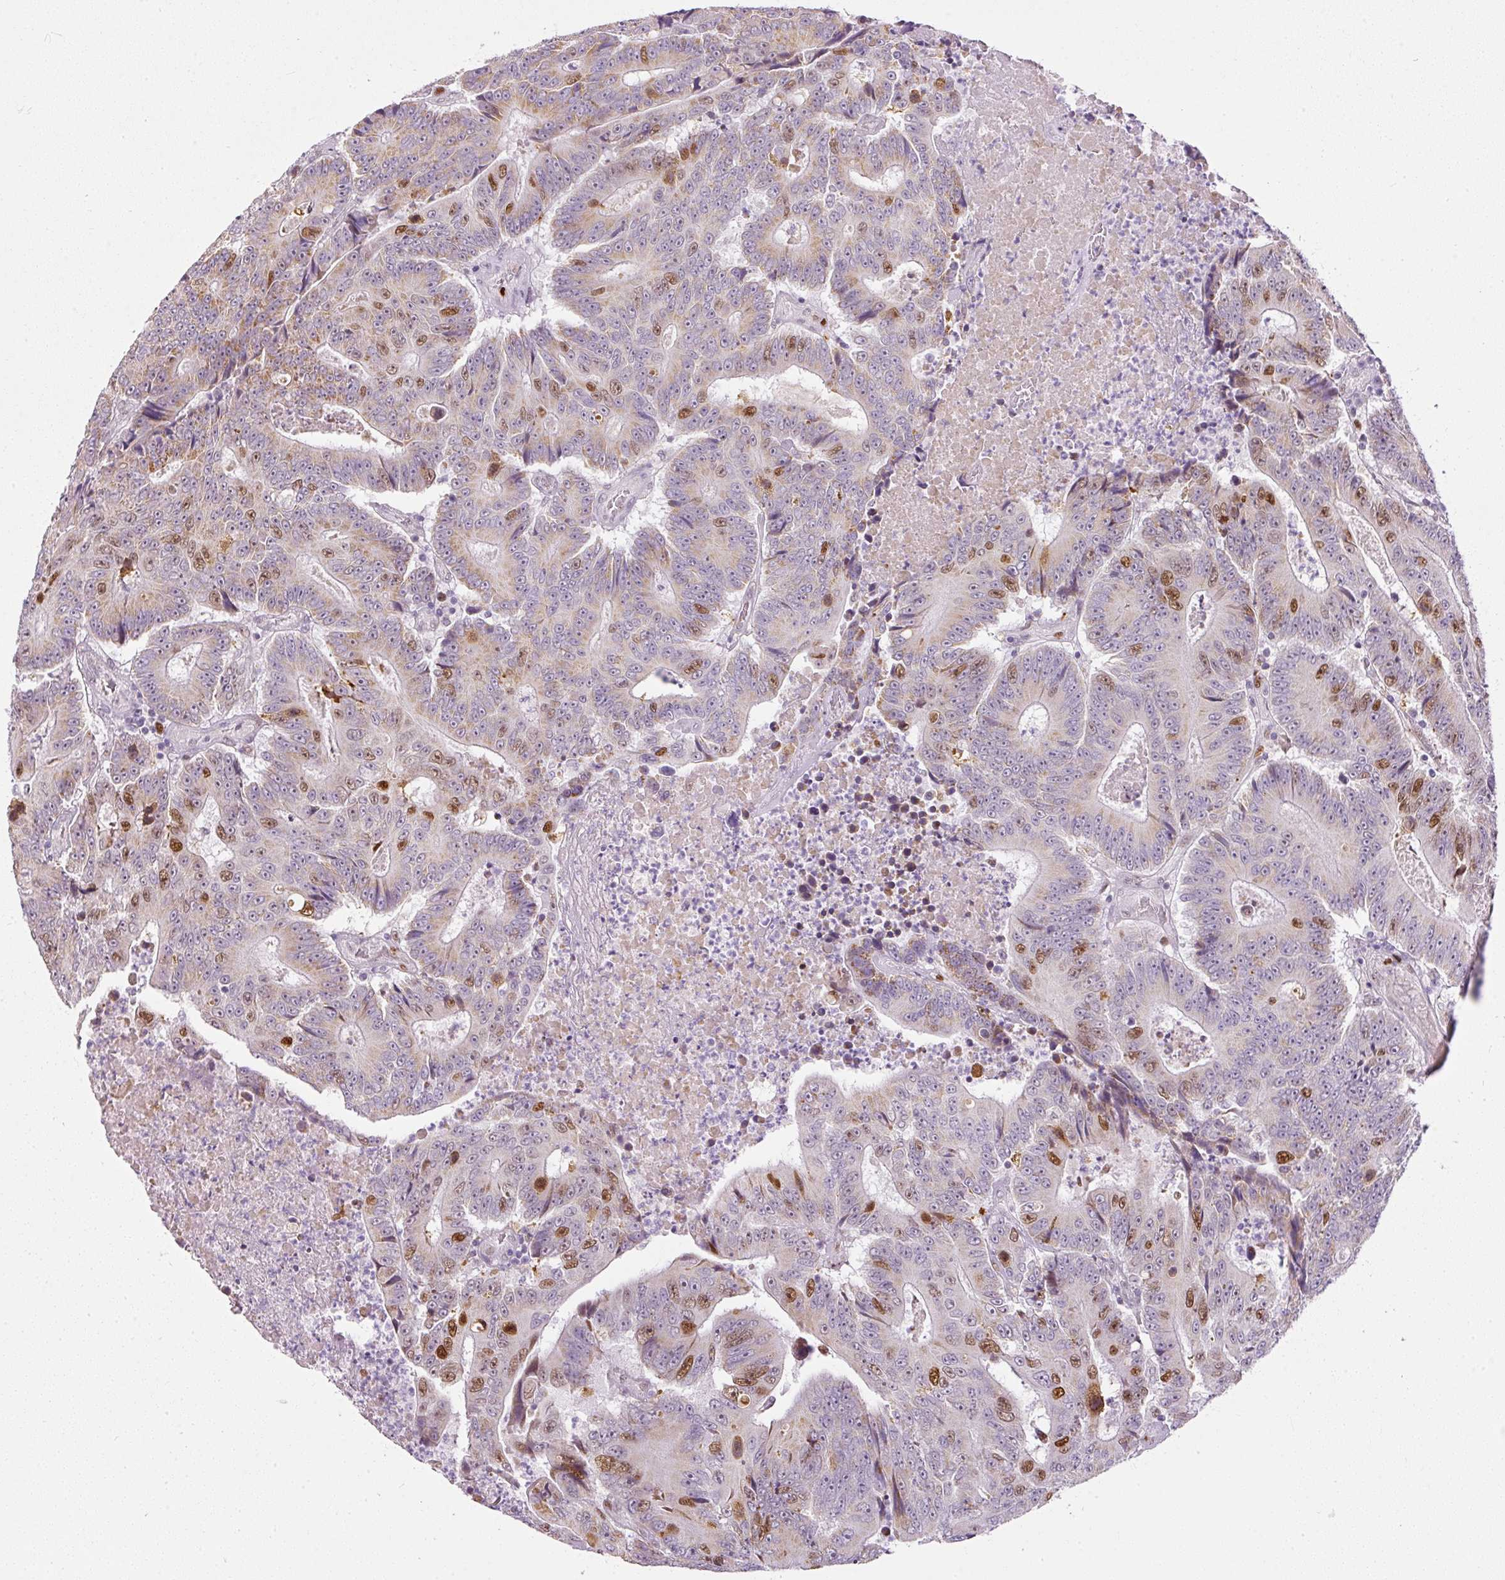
{"staining": {"intensity": "moderate", "quantity": "<25%", "location": "nuclear"}, "tissue": "colorectal cancer", "cell_type": "Tumor cells", "image_type": "cancer", "snomed": [{"axis": "morphology", "description": "Adenocarcinoma, NOS"}, {"axis": "topography", "description": "Colon"}], "caption": "High-power microscopy captured an IHC histopathology image of colorectal cancer, revealing moderate nuclear expression in about <25% of tumor cells. (IHC, brightfield microscopy, high magnification).", "gene": "KPNA2", "patient": {"sex": "male", "age": 83}}